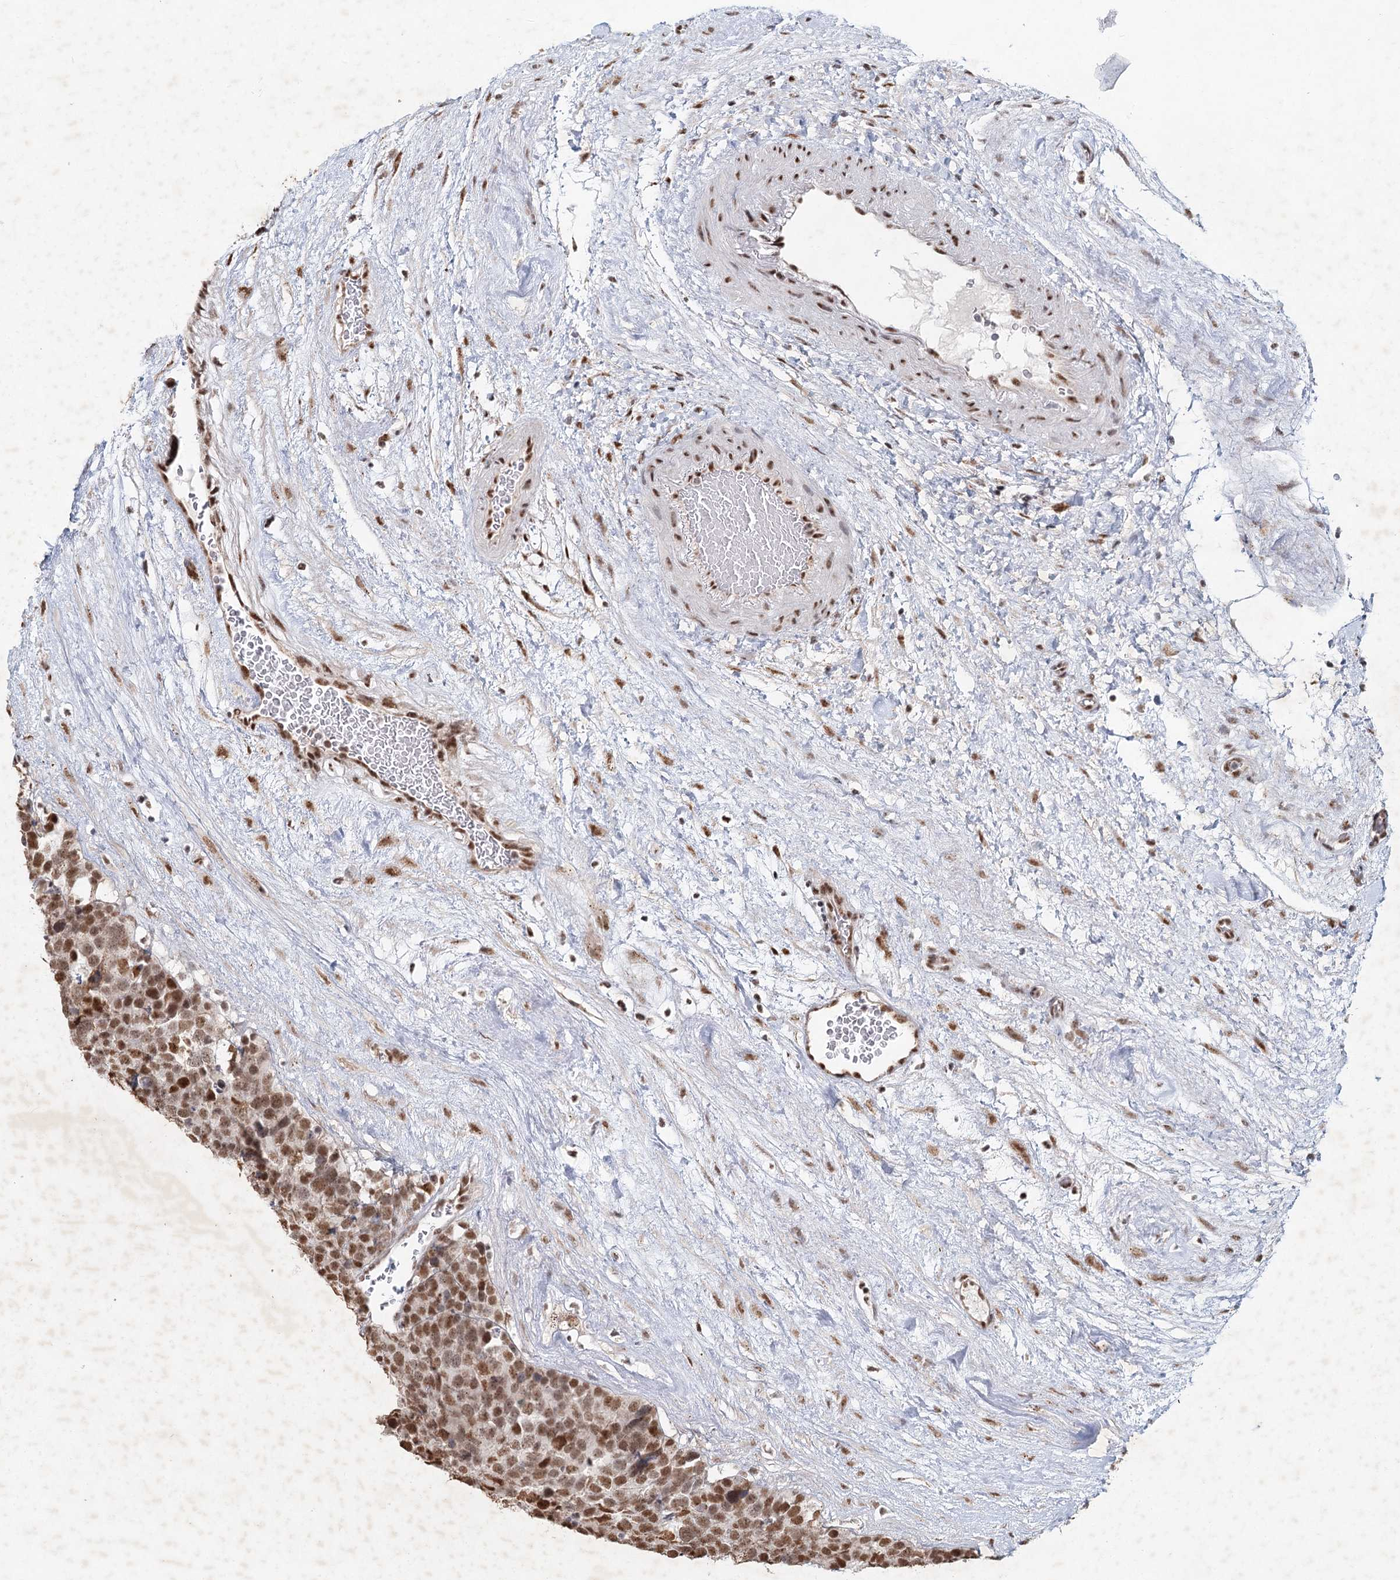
{"staining": {"intensity": "moderate", "quantity": ">75%", "location": "nuclear"}, "tissue": "testis cancer", "cell_type": "Tumor cells", "image_type": "cancer", "snomed": [{"axis": "morphology", "description": "Seminoma, NOS"}, {"axis": "topography", "description": "Testis"}], "caption": "The micrograph reveals a brown stain indicating the presence of a protein in the nuclear of tumor cells in testis seminoma.", "gene": "GPALPP1", "patient": {"sex": "male", "age": 71}}